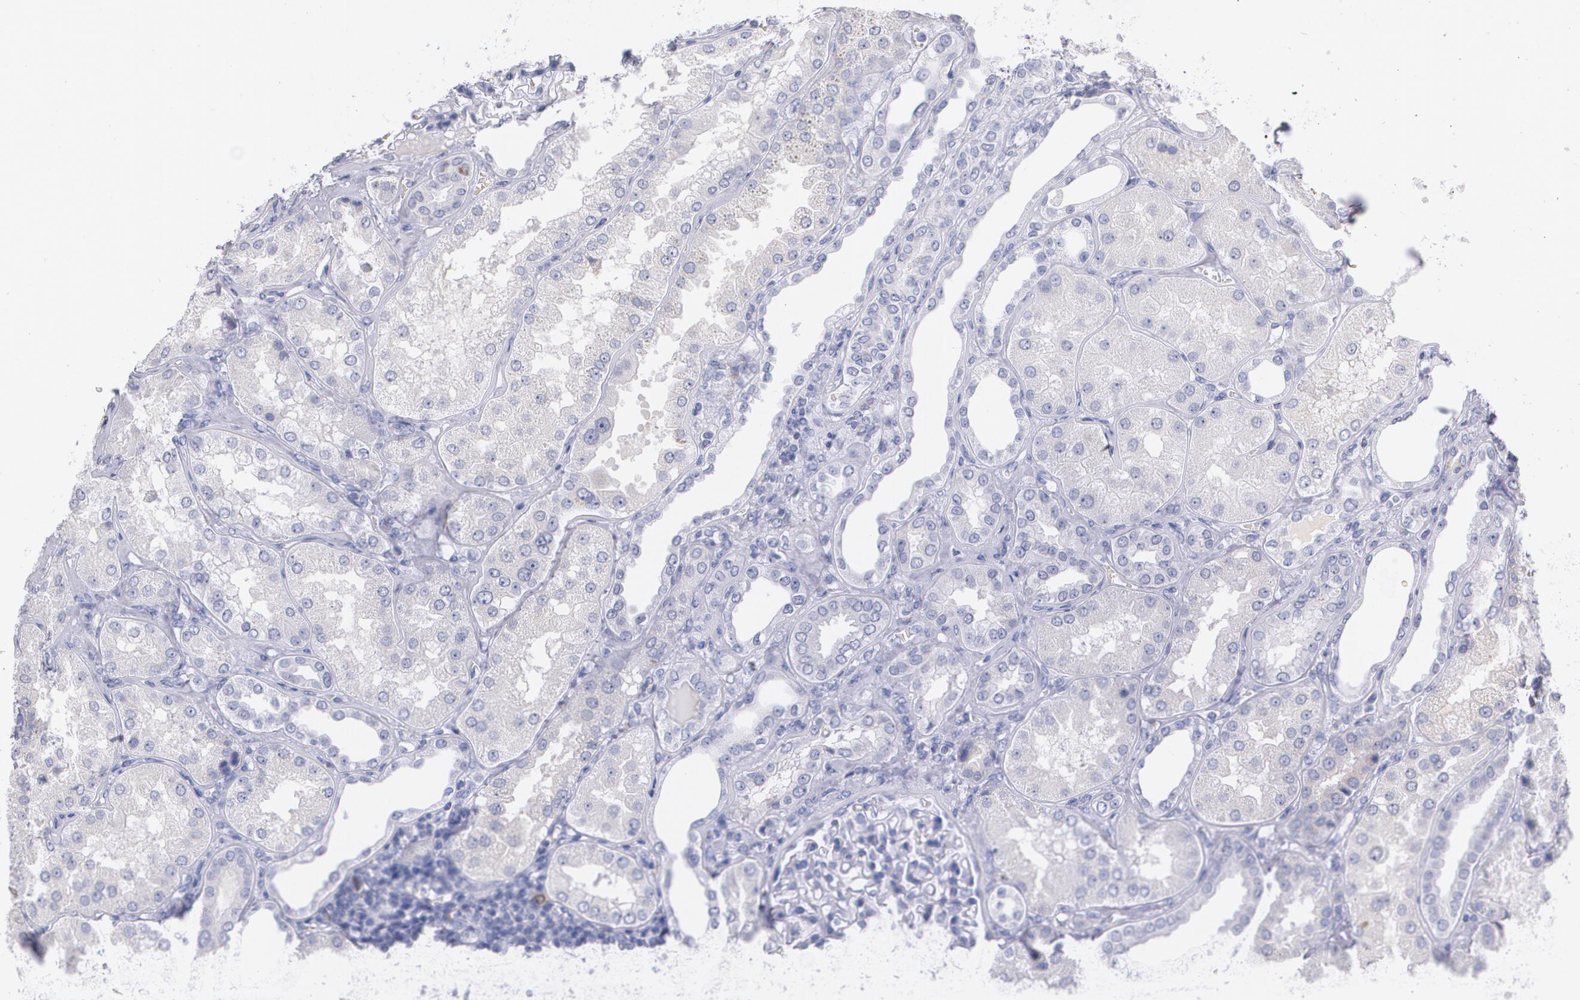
{"staining": {"intensity": "negative", "quantity": "none", "location": "none"}, "tissue": "kidney", "cell_type": "Cells in glomeruli", "image_type": "normal", "snomed": [{"axis": "morphology", "description": "Normal tissue, NOS"}, {"axis": "topography", "description": "Kidney"}], "caption": "This is an immunohistochemistry photomicrograph of normal human kidney. There is no expression in cells in glomeruli.", "gene": "HMMR", "patient": {"sex": "female", "age": 56}}